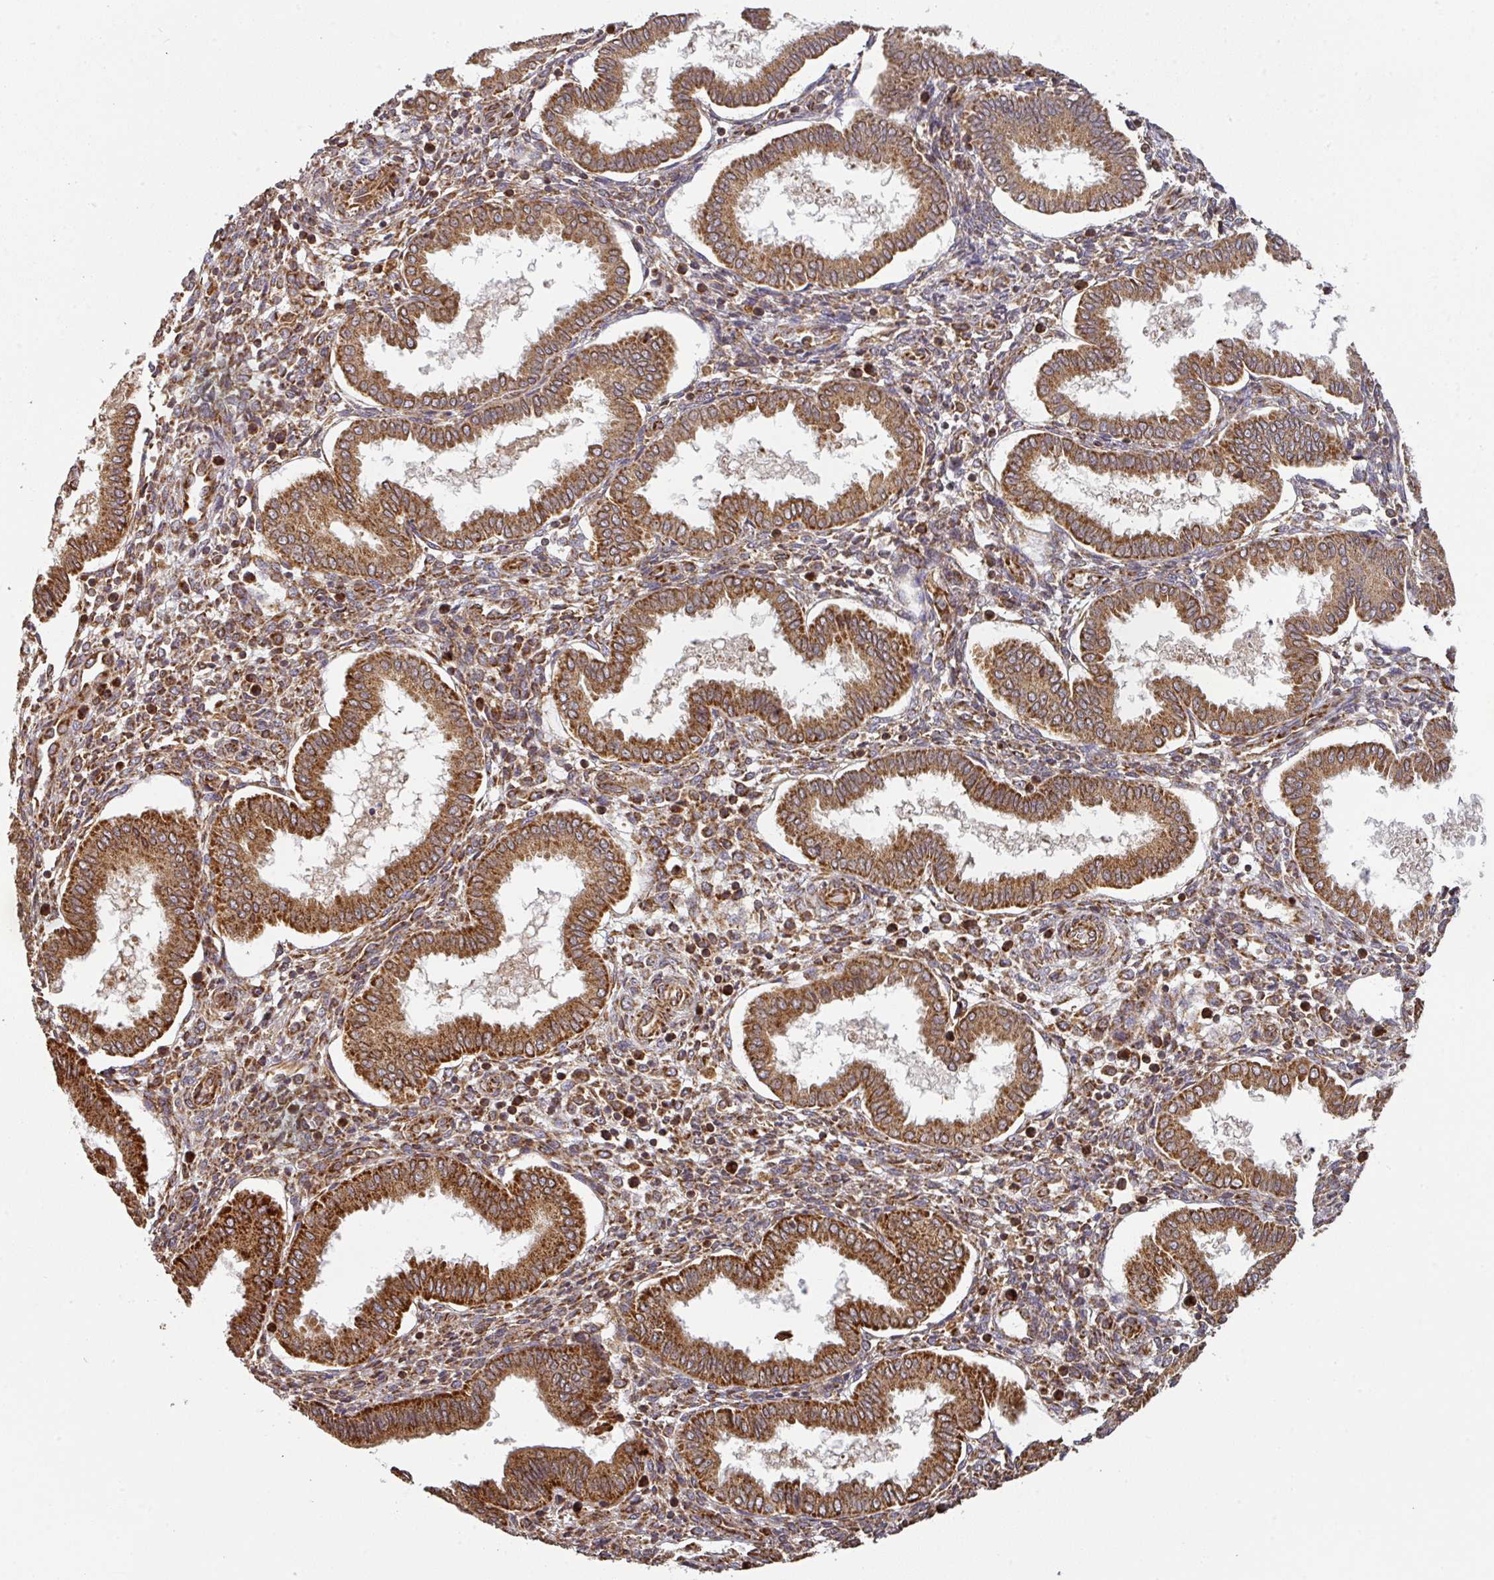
{"staining": {"intensity": "moderate", "quantity": ">75%", "location": "cytoplasmic/membranous"}, "tissue": "endometrium", "cell_type": "Cells in endometrial stroma", "image_type": "normal", "snomed": [{"axis": "morphology", "description": "Normal tissue, NOS"}, {"axis": "topography", "description": "Endometrium"}], "caption": "Moderate cytoplasmic/membranous staining is present in approximately >75% of cells in endometrial stroma in benign endometrium.", "gene": "TRAP1", "patient": {"sex": "female", "age": 24}}